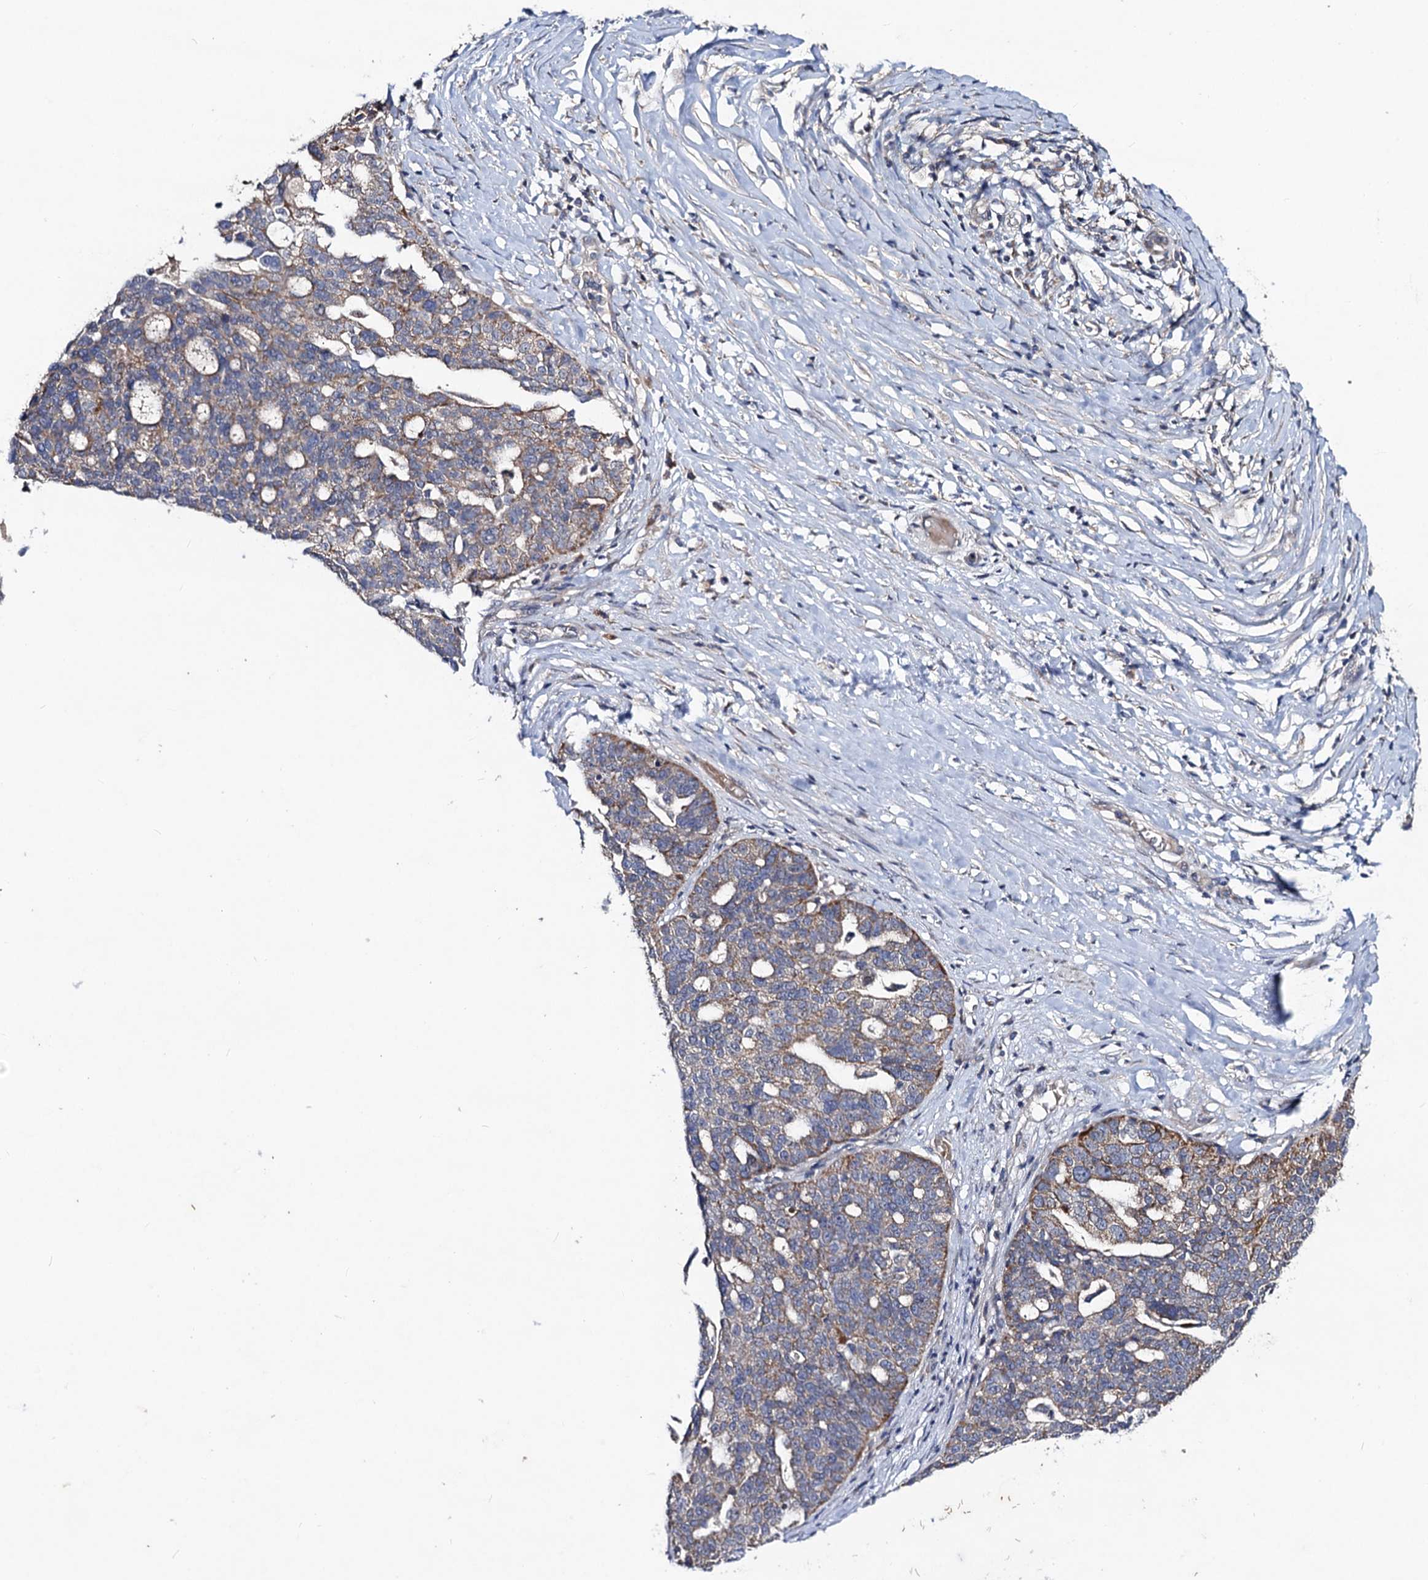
{"staining": {"intensity": "weak", "quantity": "25%-75%", "location": "cytoplasmic/membranous"}, "tissue": "ovarian cancer", "cell_type": "Tumor cells", "image_type": "cancer", "snomed": [{"axis": "morphology", "description": "Cystadenocarcinoma, serous, NOS"}, {"axis": "topography", "description": "Ovary"}], "caption": "Brown immunohistochemical staining in ovarian serous cystadenocarcinoma exhibits weak cytoplasmic/membranous positivity in about 25%-75% of tumor cells.", "gene": "VPS37D", "patient": {"sex": "female", "age": 59}}